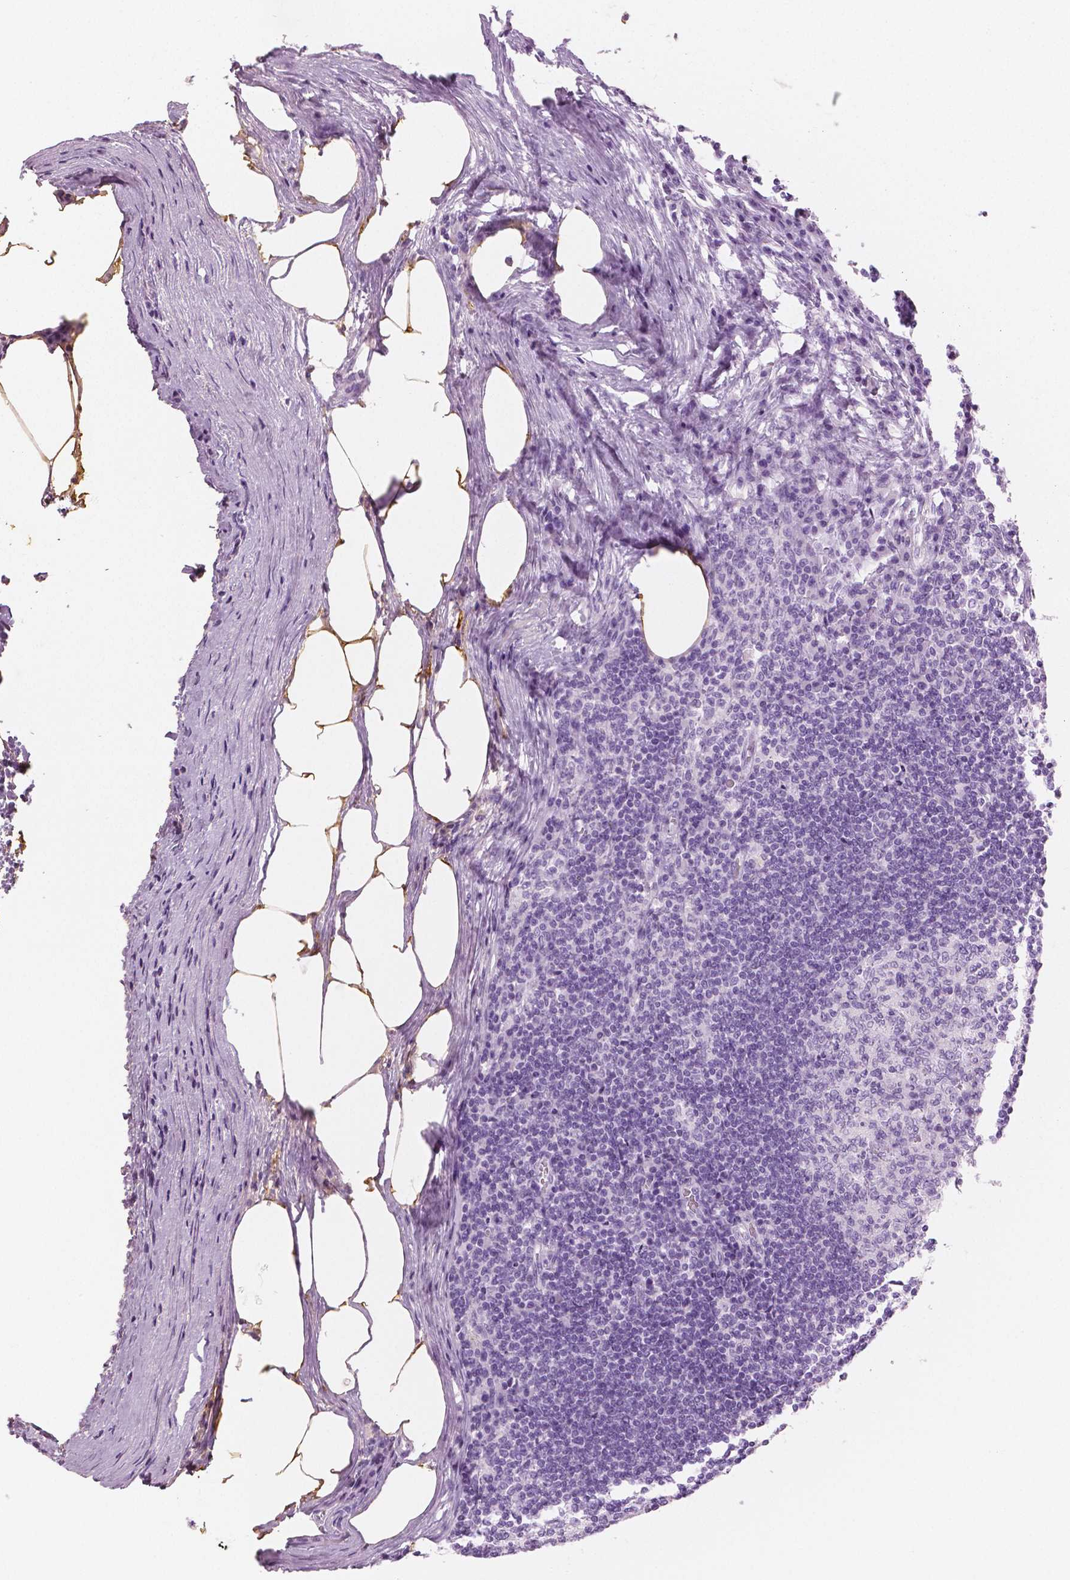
{"staining": {"intensity": "negative", "quantity": "none", "location": "none"}, "tissue": "lymph node", "cell_type": "Germinal center cells", "image_type": "normal", "snomed": [{"axis": "morphology", "description": "Normal tissue, NOS"}, {"axis": "topography", "description": "Lymph node"}], "caption": "This is an immunohistochemistry micrograph of benign lymph node. There is no expression in germinal center cells.", "gene": "PLIN4", "patient": {"sex": "male", "age": 67}}